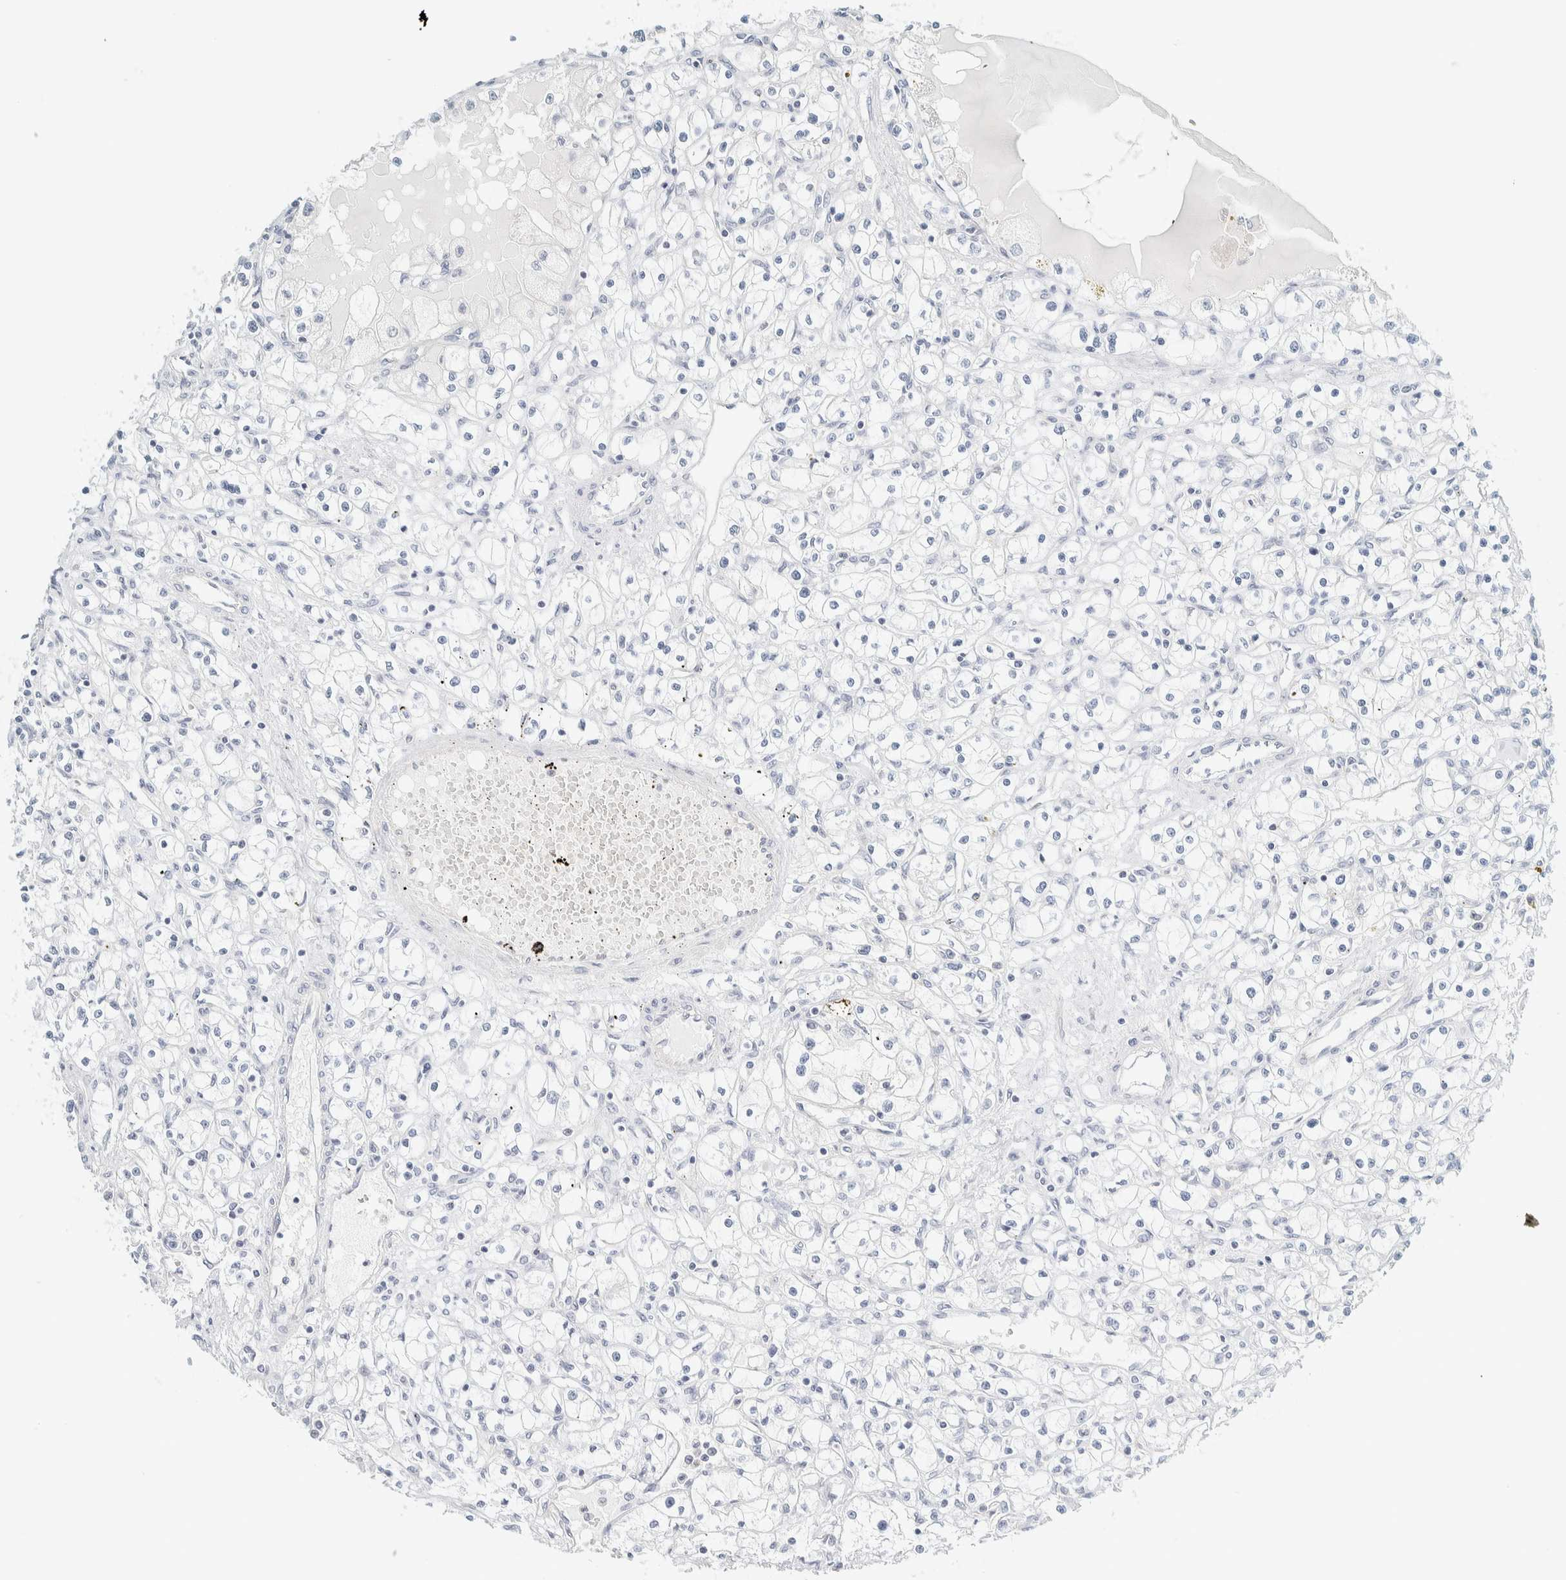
{"staining": {"intensity": "negative", "quantity": "none", "location": "none"}, "tissue": "renal cancer", "cell_type": "Tumor cells", "image_type": "cancer", "snomed": [{"axis": "morphology", "description": "Adenocarcinoma, NOS"}, {"axis": "topography", "description": "Kidney"}], "caption": "Human renal adenocarcinoma stained for a protein using immunohistochemistry (IHC) reveals no positivity in tumor cells.", "gene": "NDE1", "patient": {"sex": "male", "age": 56}}